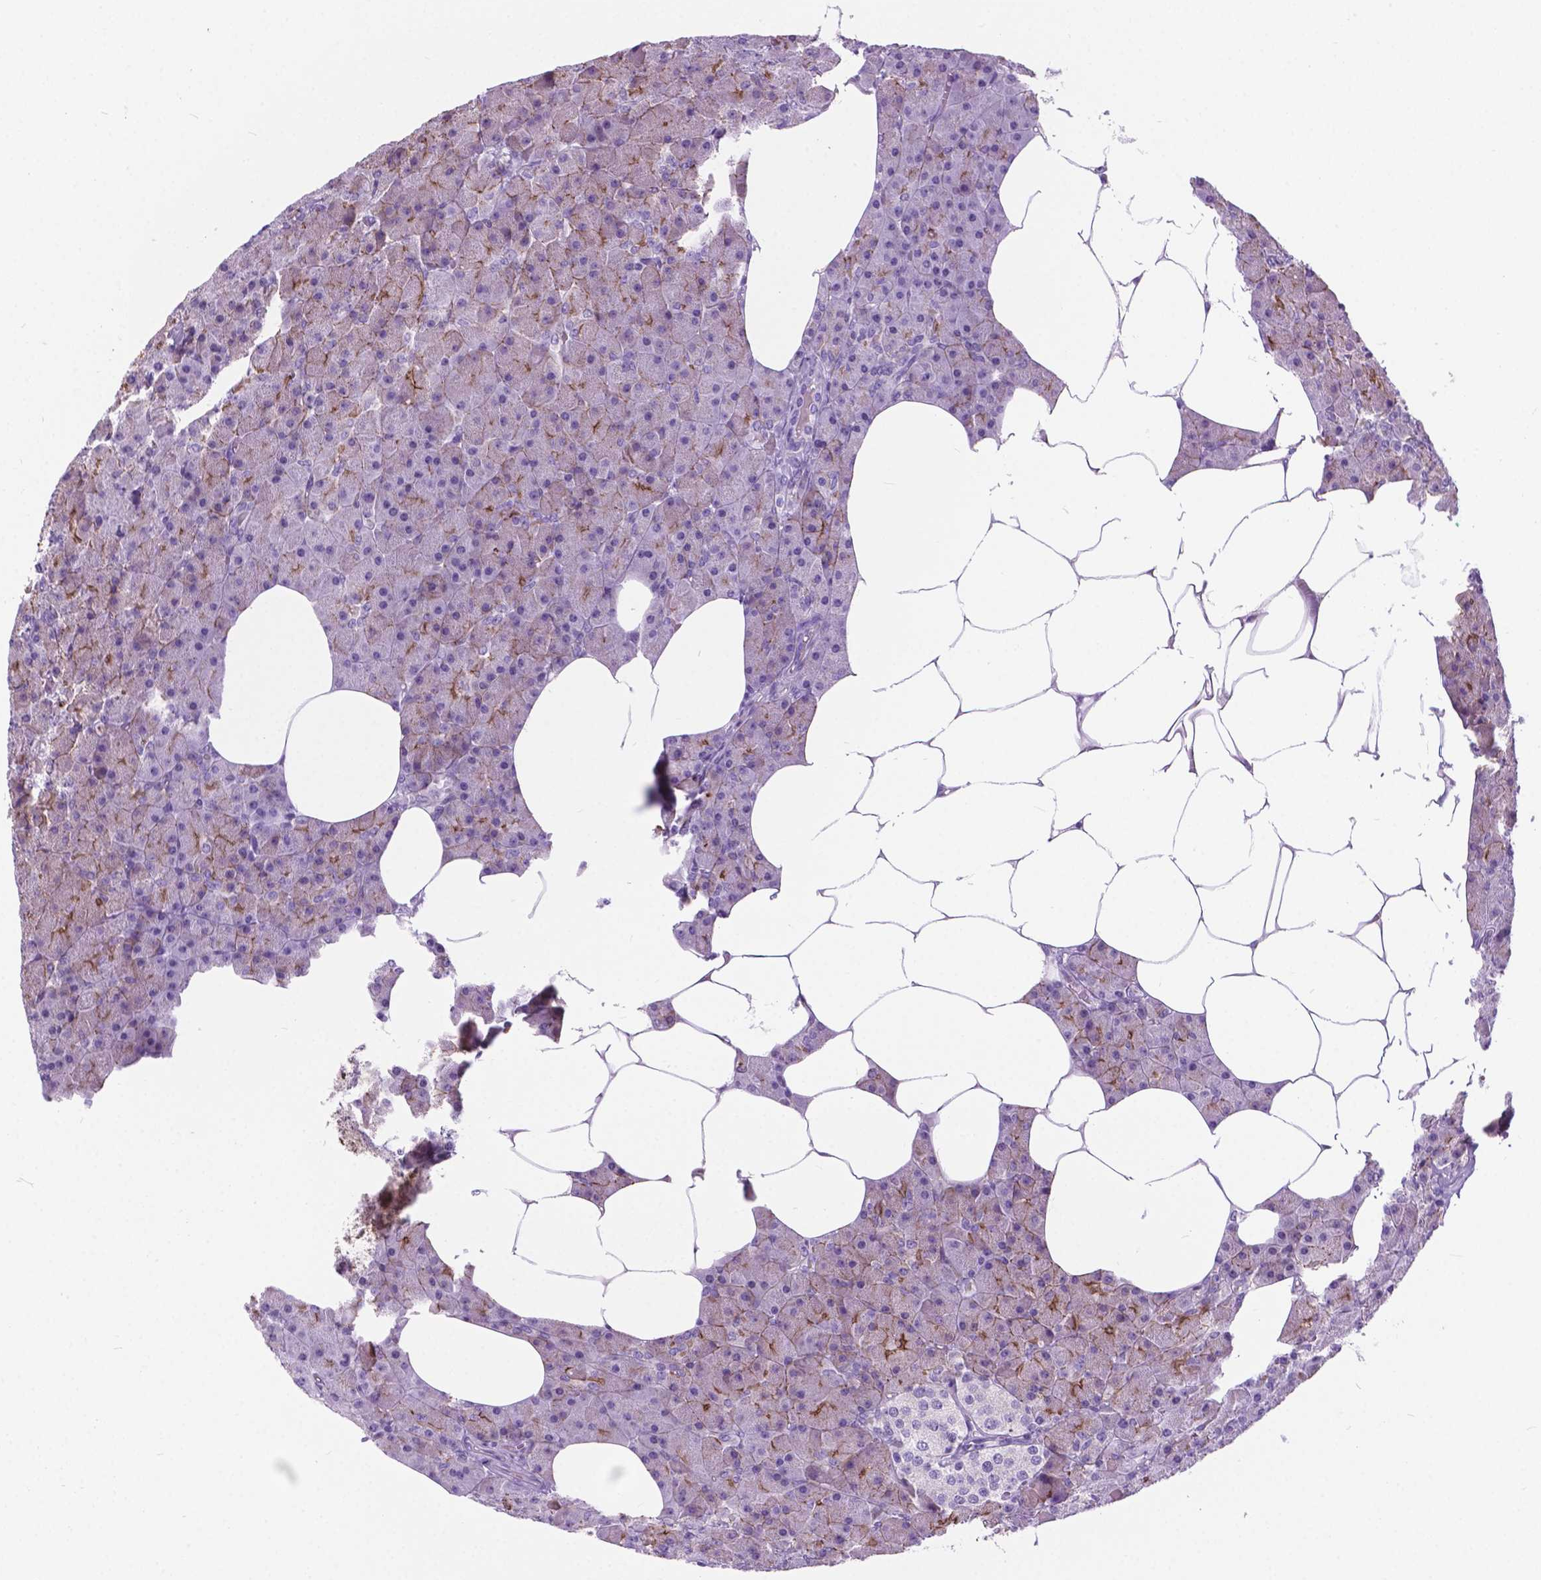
{"staining": {"intensity": "moderate", "quantity": "<25%", "location": "cytoplasmic/membranous"}, "tissue": "pancreas", "cell_type": "Exocrine glandular cells", "image_type": "normal", "snomed": [{"axis": "morphology", "description": "Normal tissue, NOS"}, {"axis": "topography", "description": "Pancreas"}], "caption": "IHC micrograph of normal pancreas: human pancreas stained using immunohistochemistry demonstrates low levels of moderate protein expression localized specifically in the cytoplasmic/membranous of exocrine glandular cells, appearing as a cytoplasmic/membranous brown color.", "gene": "ARMS2", "patient": {"sex": "female", "age": 45}}